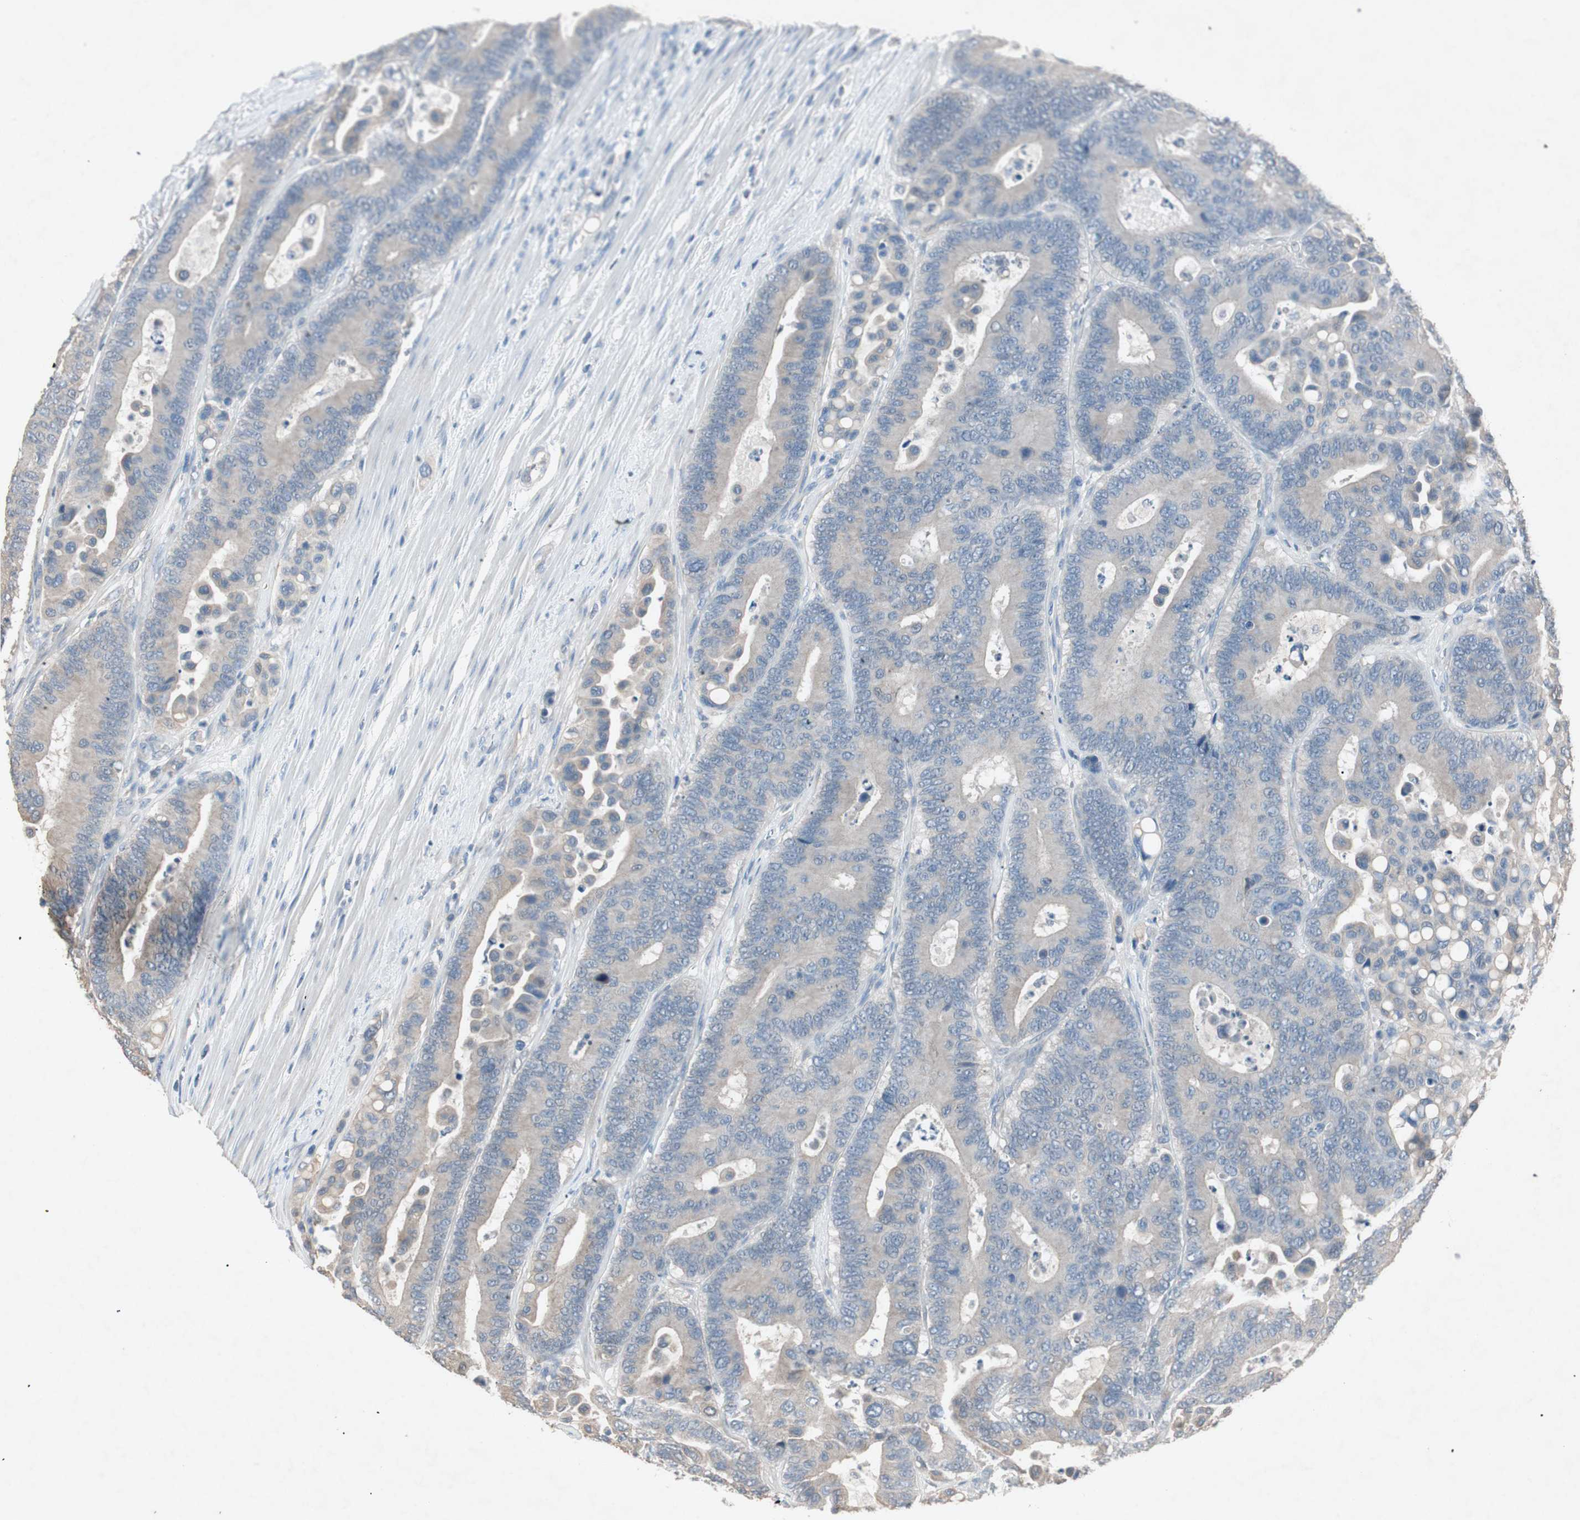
{"staining": {"intensity": "weak", "quantity": "25%-75%", "location": "cytoplasmic/membranous"}, "tissue": "colorectal cancer", "cell_type": "Tumor cells", "image_type": "cancer", "snomed": [{"axis": "morphology", "description": "Normal tissue, NOS"}, {"axis": "morphology", "description": "Adenocarcinoma, NOS"}, {"axis": "topography", "description": "Colon"}], "caption": "Immunohistochemical staining of colorectal cancer (adenocarcinoma) demonstrates low levels of weak cytoplasmic/membranous expression in approximately 25%-75% of tumor cells.", "gene": "KHK", "patient": {"sex": "male", "age": 82}}